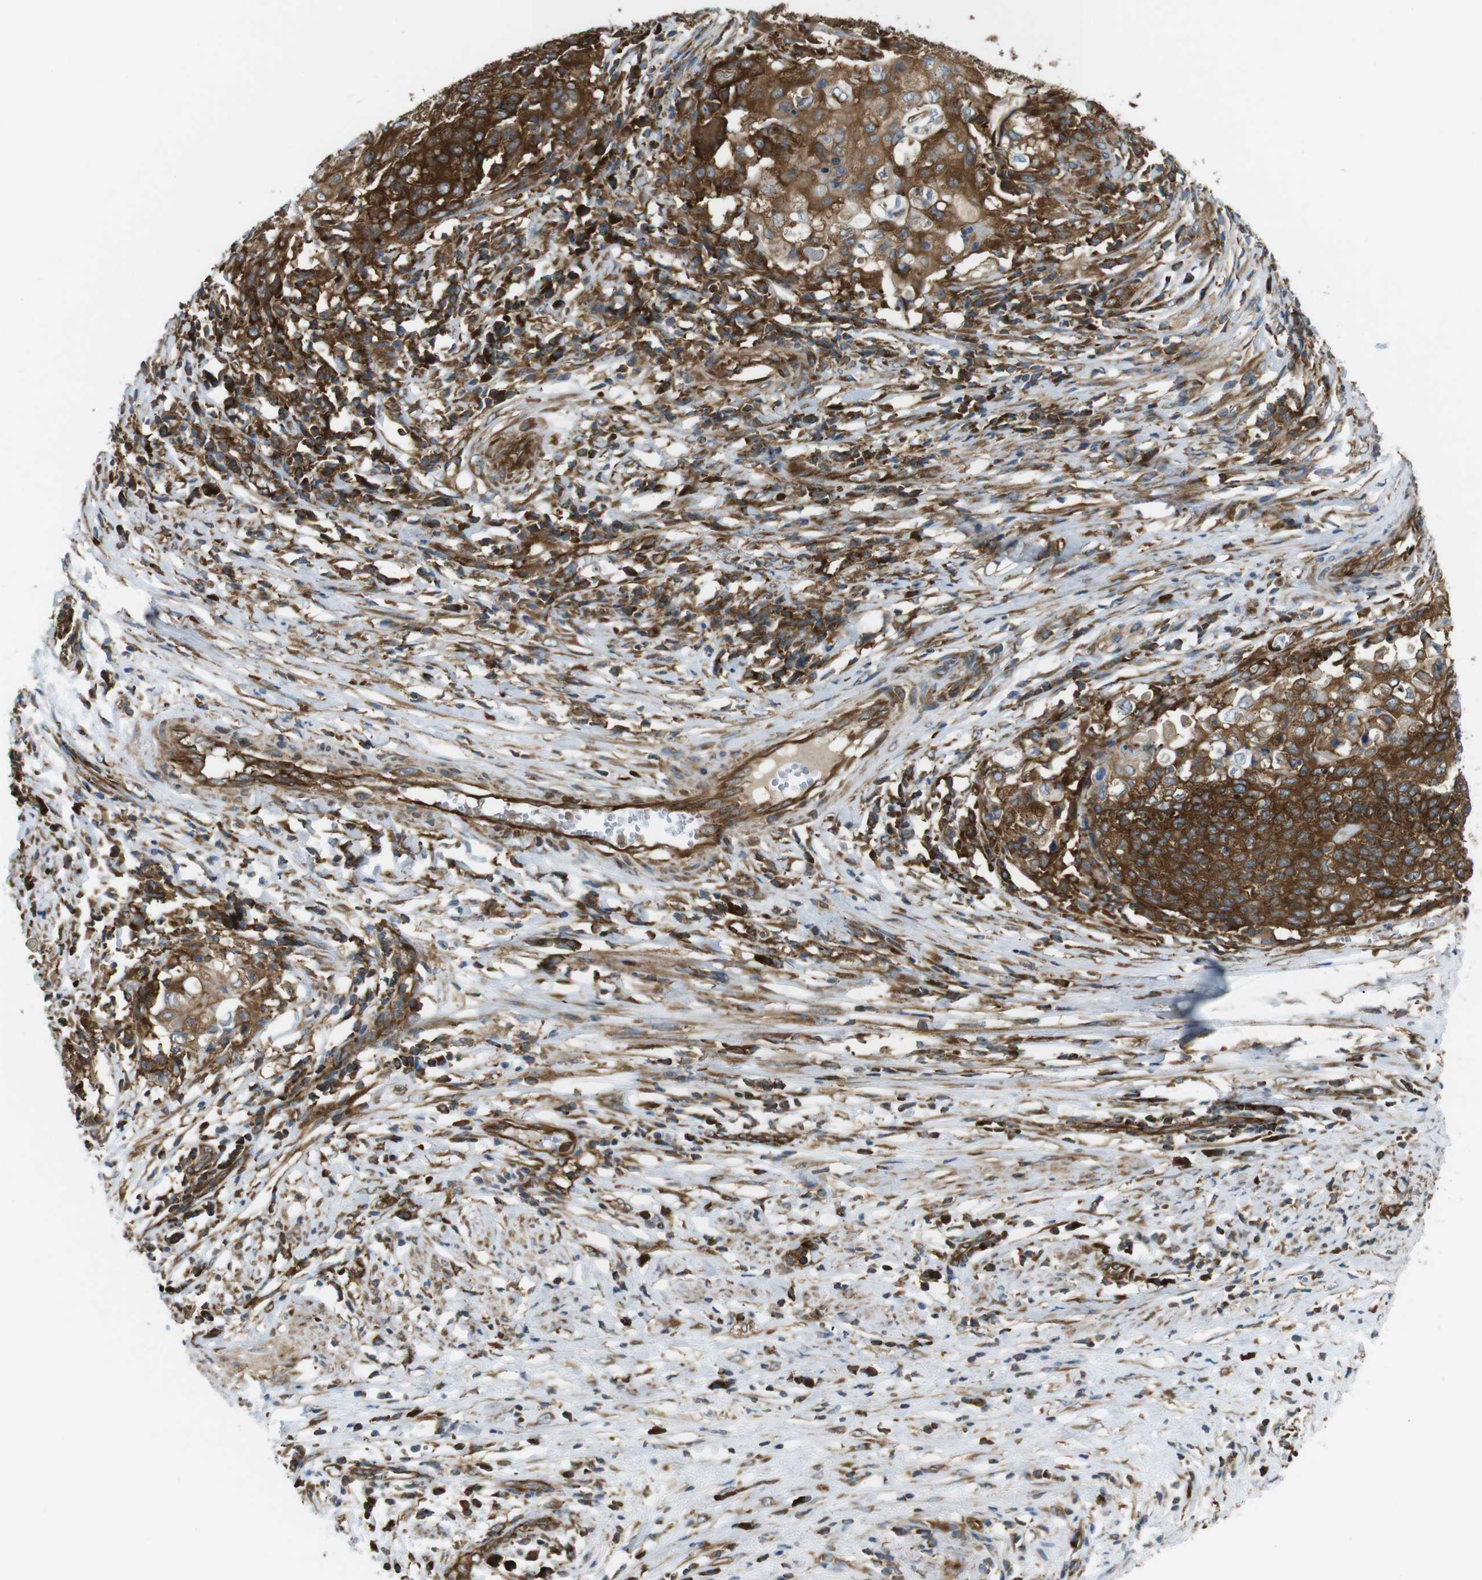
{"staining": {"intensity": "strong", "quantity": ">75%", "location": "cytoplasmic/membranous"}, "tissue": "cervical cancer", "cell_type": "Tumor cells", "image_type": "cancer", "snomed": [{"axis": "morphology", "description": "Squamous cell carcinoma, NOS"}, {"axis": "topography", "description": "Cervix"}], "caption": "Immunohistochemical staining of human cervical cancer (squamous cell carcinoma) exhibits high levels of strong cytoplasmic/membranous protein positivity in about >75% of tumor cells.", "gene": "TSC1", "patient": {"sex": "female", "age": 39}}